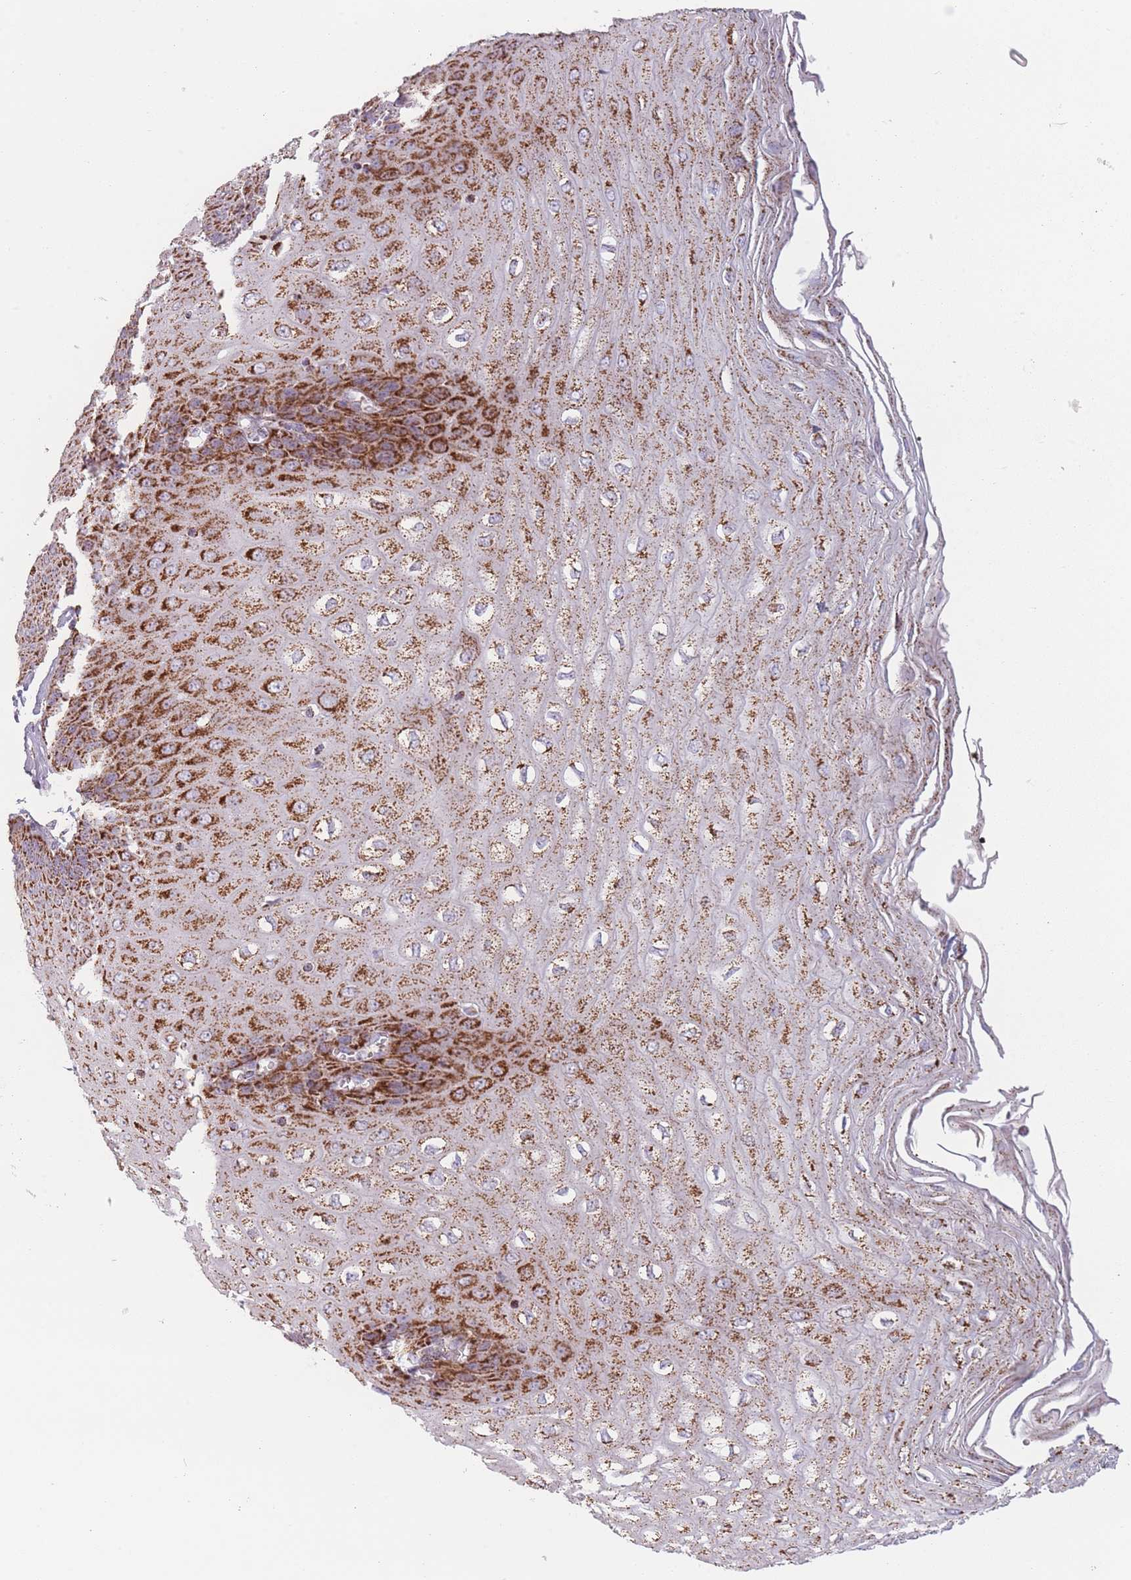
{"staining": {"intensity": "strong", "quantity": ">75%", "location": "cytoplasmic/membranous"}, "tissue": "esophagus", "cell_type": "Squamous epithelial cells", "image_type": "normal", "snomed": [{"axis": "morphology", "description": "Normal tissue, NOS"}, {"axis": "topography", "description": "Esophagus"}], "caption": "Immunohistochemical staining of benign esophagus reveals strong cytoplasmic/membranous protein staining in approximately >75% of squamous epithelial cells. (Stains: DAB (3,3'-diaminobenzidine) in brown, nuclei in blue, Microscopy: brightfield microscopy at high magnification).", "gene": "DCHS1", "patient": {"sex": "male", "age": 60}}